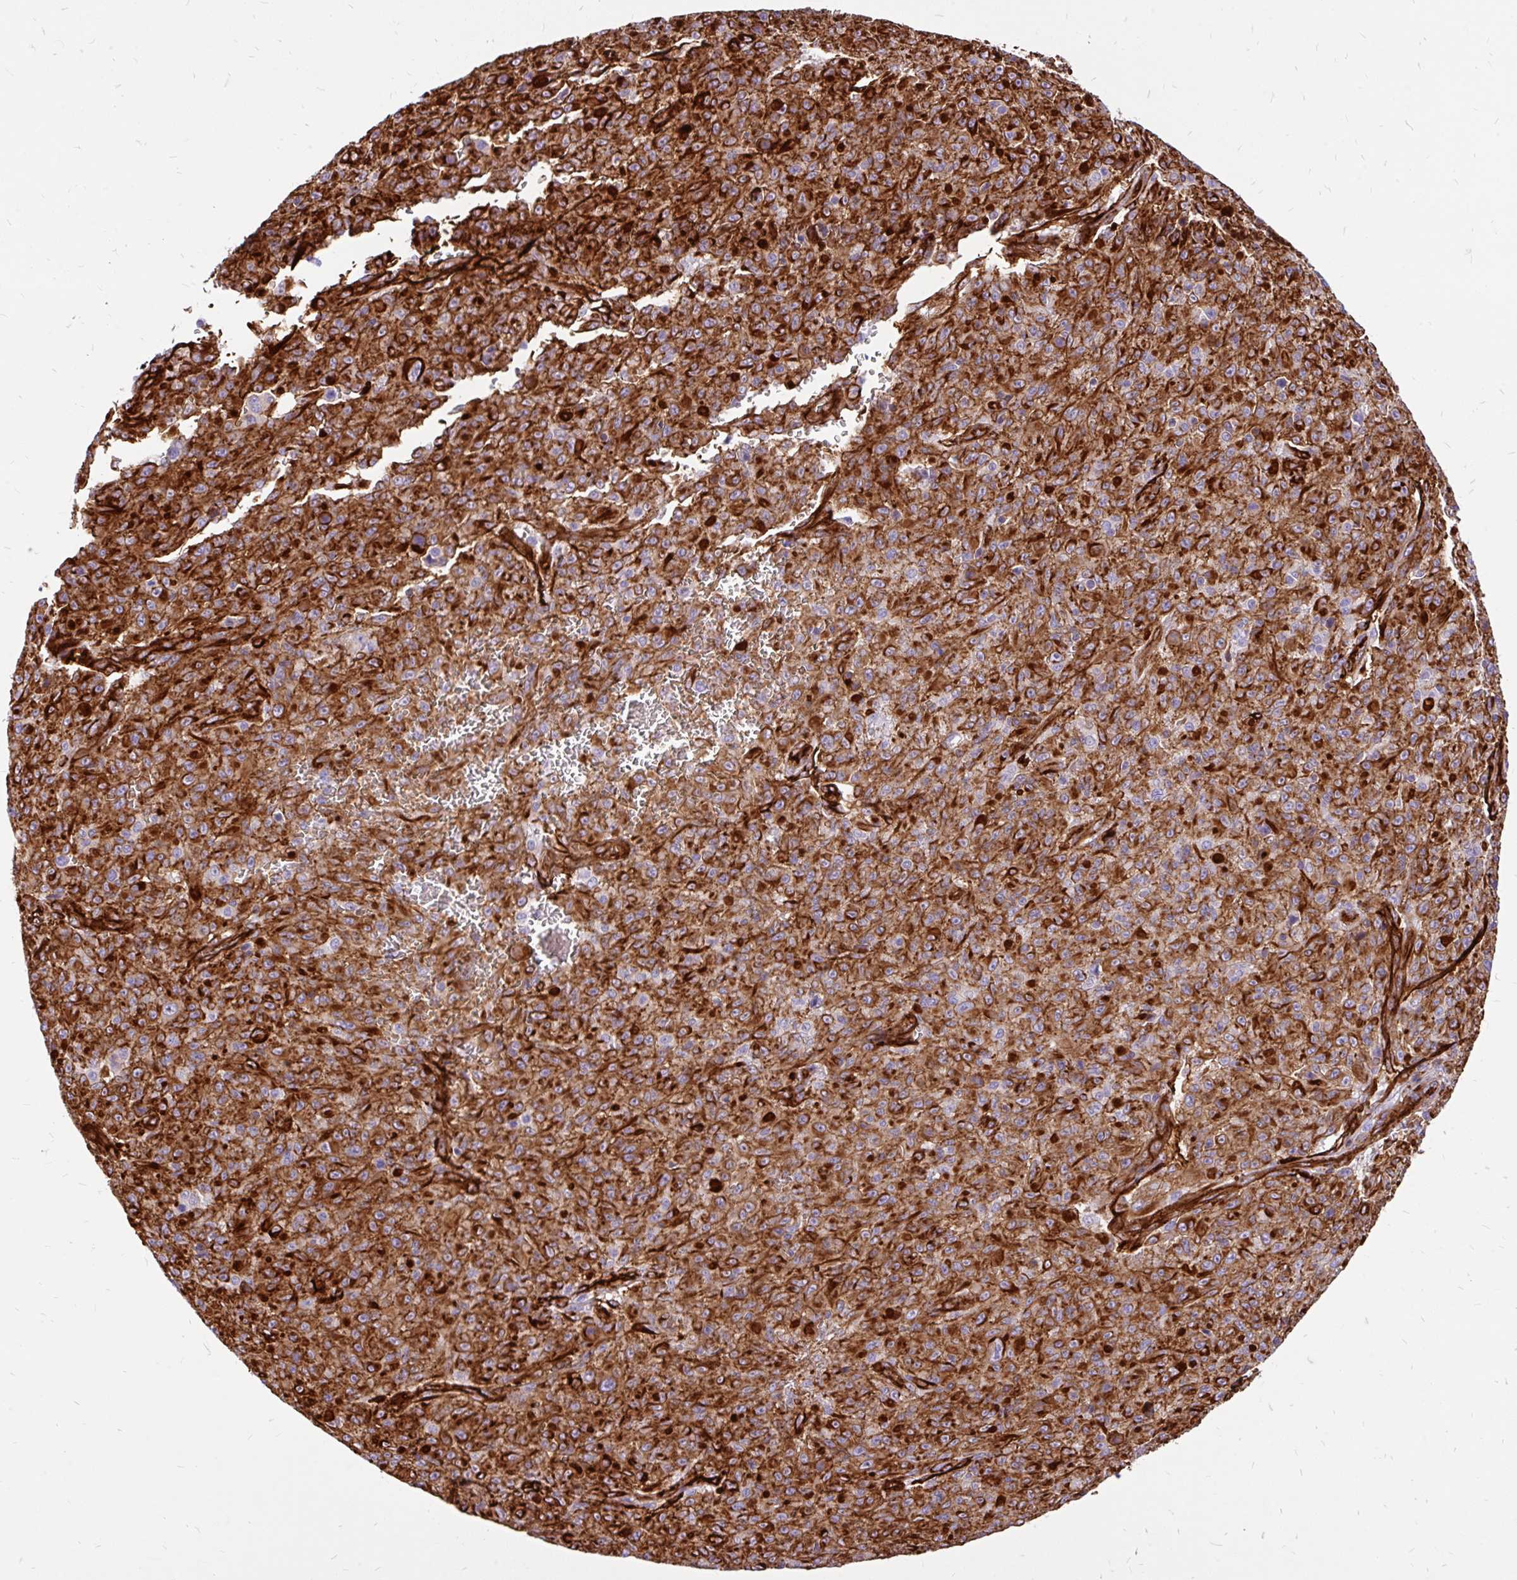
{"staining": {"intensity": "strong", "quantity": ">75%", "location": "cytoplasmic/membranous"}, "tissue": "melanoma", "cell_type": "Tumor cells", "image_type": "cancer", "snomed": [{"axis": "morphology", "description": "Malignant melanoma, NOS"}, {"axis": "topography", "description": "Skin"}], "caption": "The micrograph displays a brown stain indicating the presence of a protein in the cytoplasmic/membranous of tumor cells in melanoma. Nuclei are stained in blue.", "gene": "MAP1LC3B", "patient": {"sex": "male", "age": 46}}